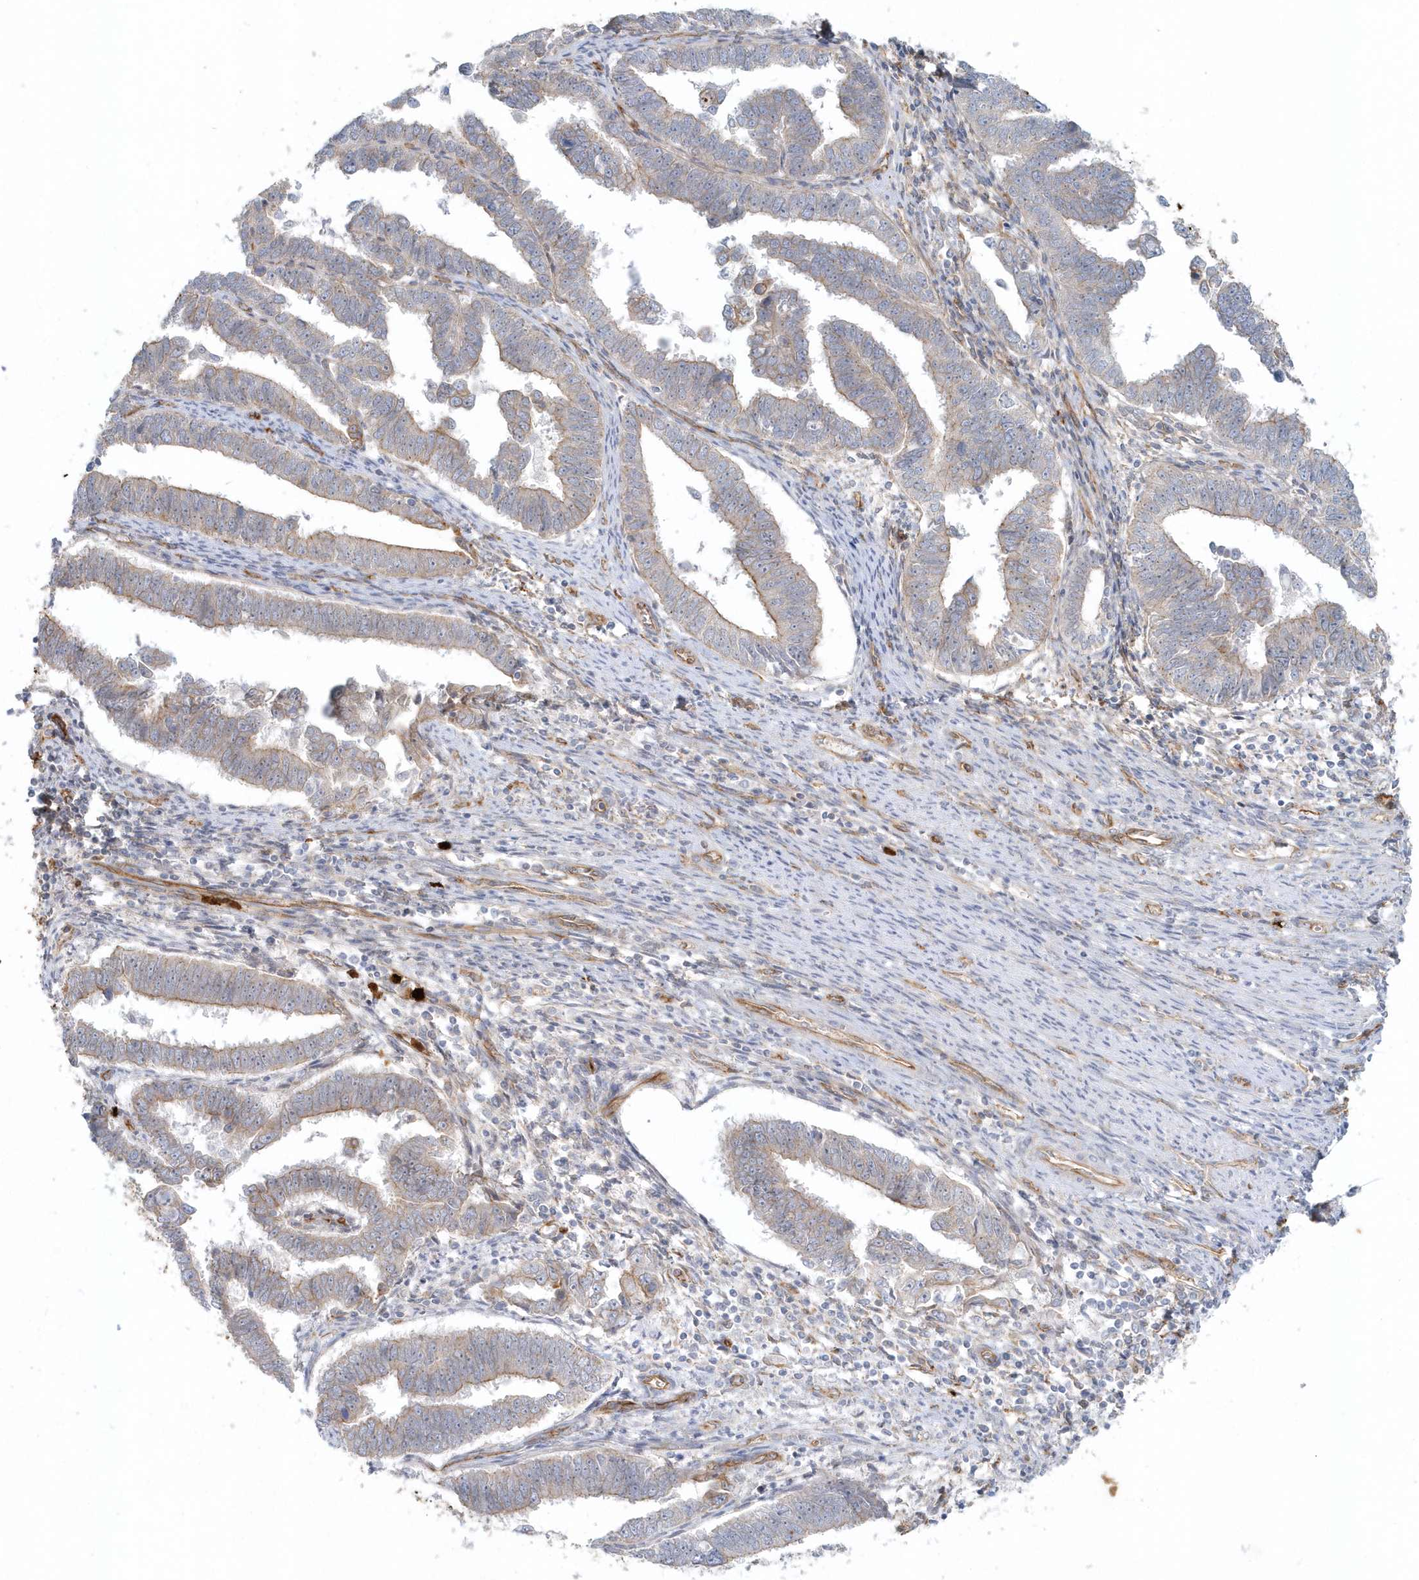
{"staining": {"intensity": "weak", "quantity": "25%-75%", "location": "cytoplasmic/membranous"}, "tissue": "endometrial cancer", "cell_type": "Tumor cells", "image_type": "cancer", "snomed": [{"axis": "morphology", "description": "Adenocarcinoma, NOS"}, {"axis": "topography", "description": "Endometrium"}], "caption": "Immunohistochemical staining of adenocarcinoma (endometrial) demonstrates low levels of weak cytoplasmic/membranous protein positivity in about 25%-75% of tumor cells.", "gene": "DNAH1", "patient": {"sex": "female", "age": 75}}